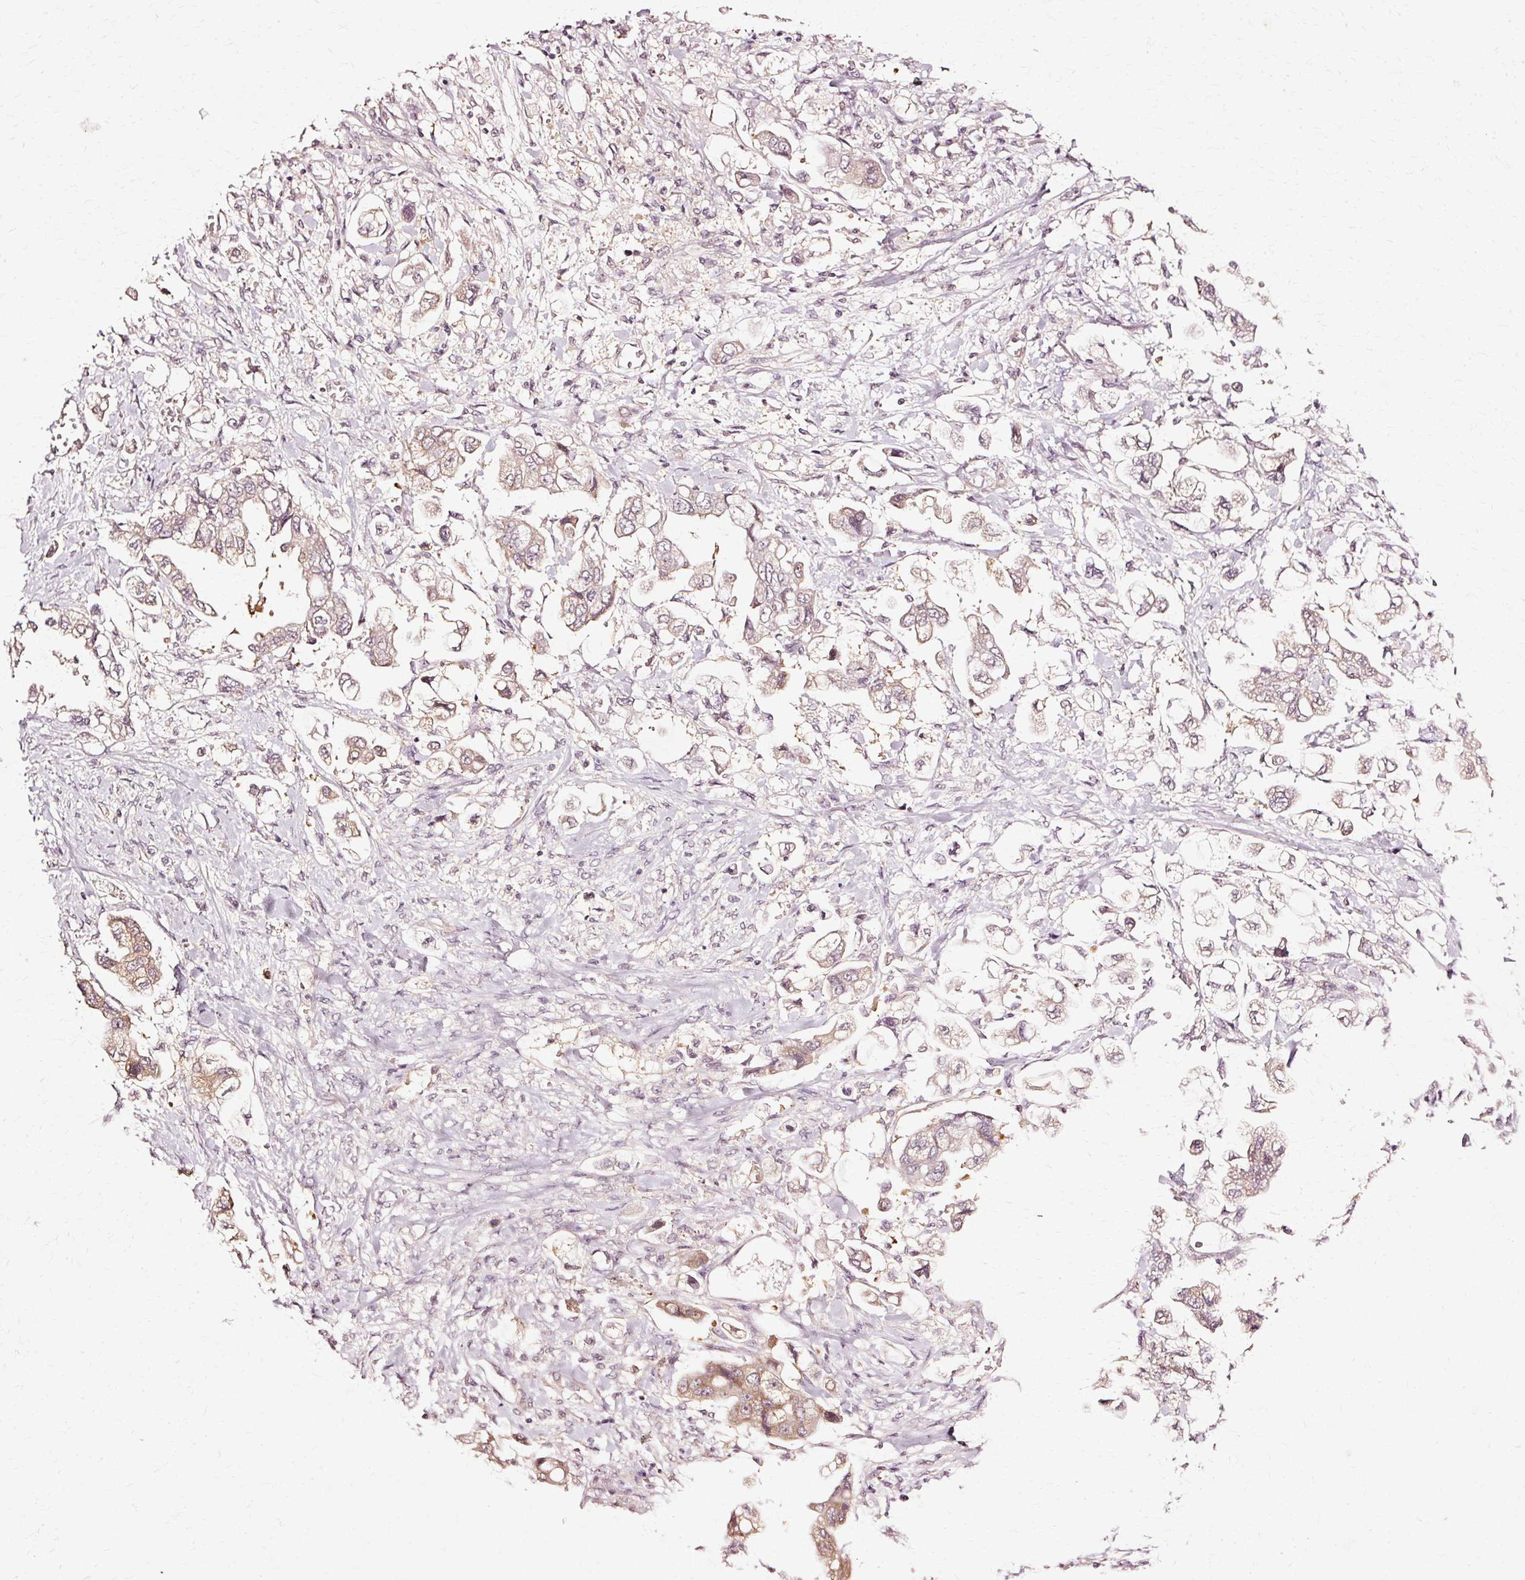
{"staining": {"intensity": "weak", "quantity": ">75%", "location": "cytoplasmic/membranous"}, "tissue": "stomach cancer", "cell_type": "Tumor cells", "image_type": "cancer", "snomed": [{"axis": "morphology", "description": "Adenocarcinoma, NOS"}, {"axis": "topography", "description": "Stomach"}], "caption": "Protein staining exhibits weak cytoplasmic/membranous expression in about >75% of tumor cells in adenocarcinoma (stomach).", "gene": "RGPD5", "patient": {"sex": "male", "age": 62}}